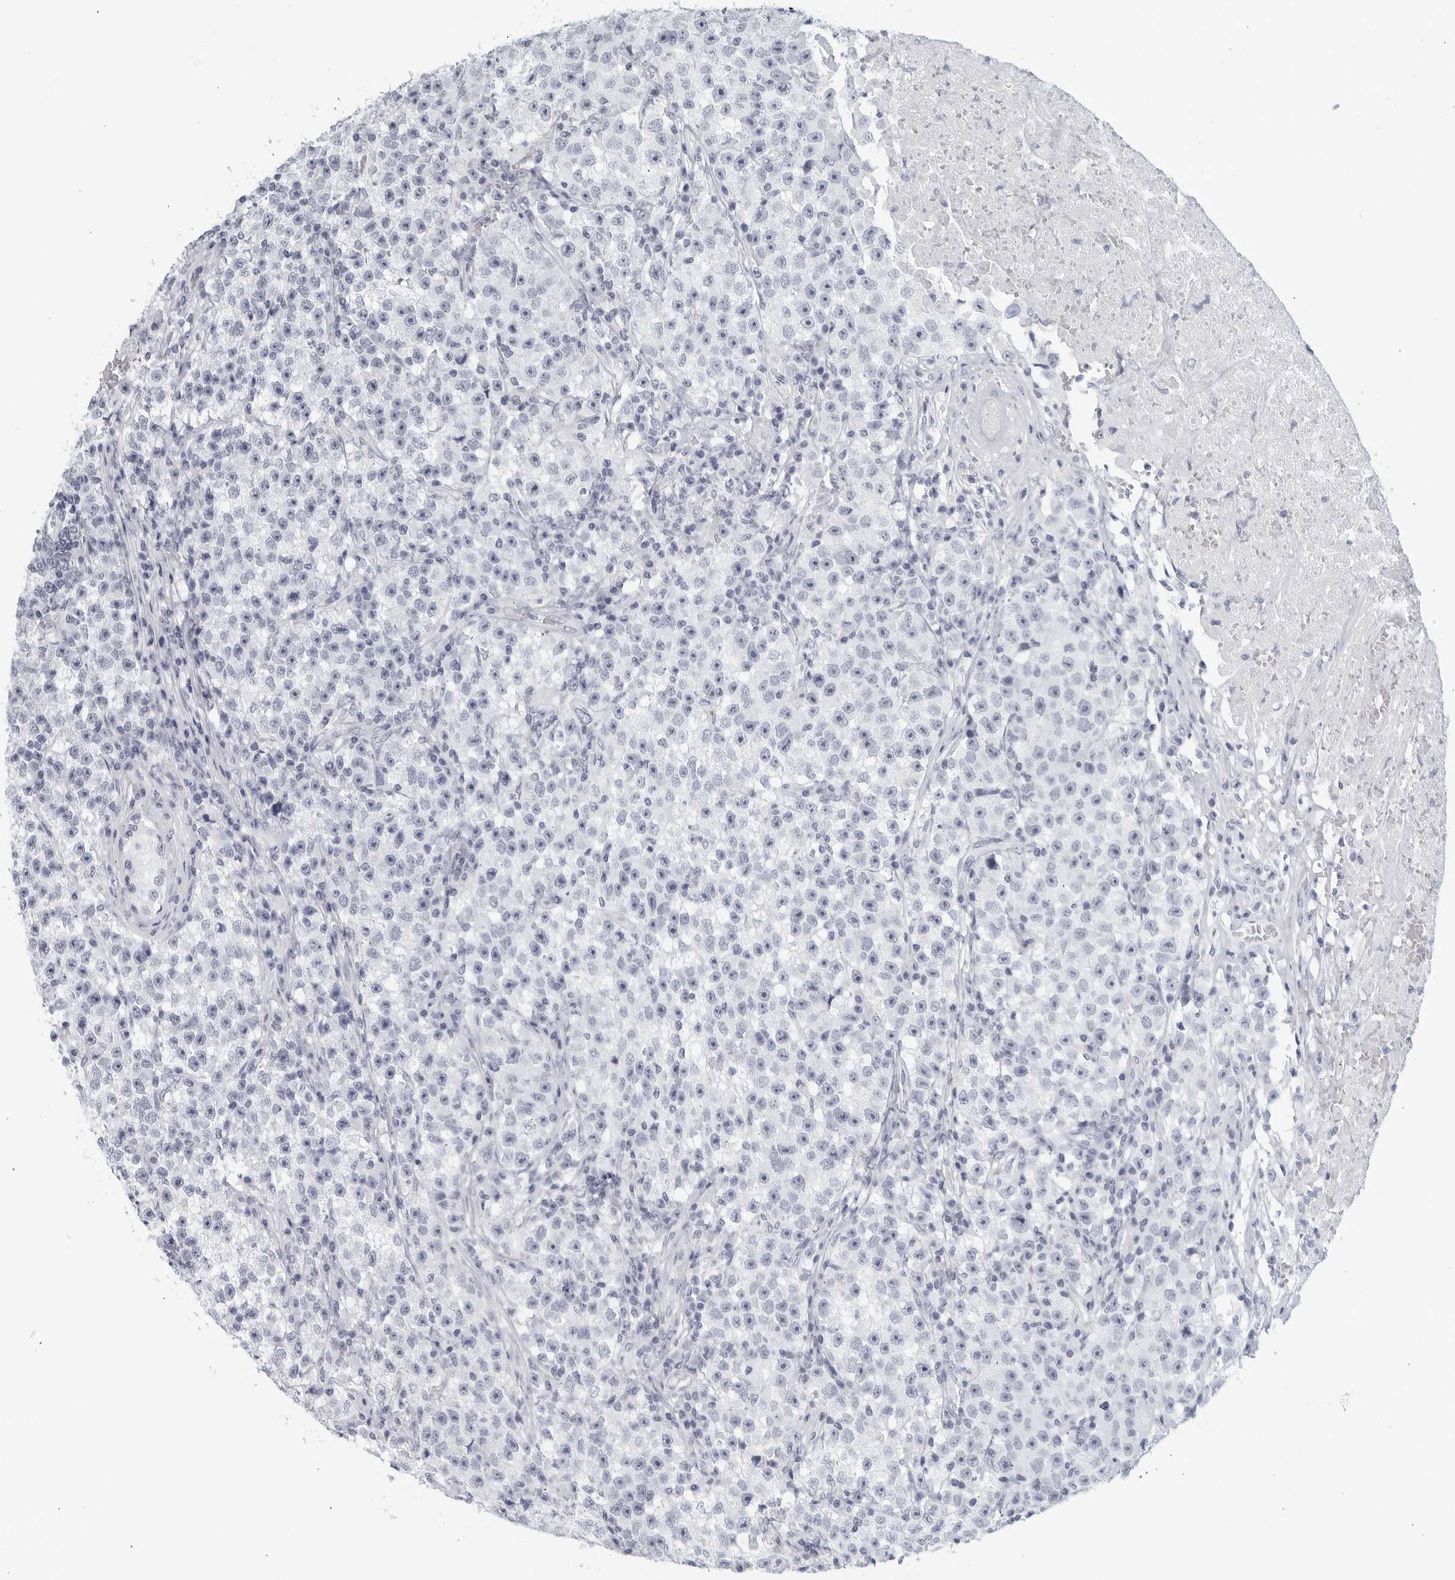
{"staining": {"intensity": "negative", "quantity": "none", "location": "none"}, "tissue": "testis cancer", "cell_type": "Tumor cells", "image_type": "cancer", "snomed": [{"axis": "morphology", "description": "Seminoma, NOS"}, {"axis": "topography", "description": "Testis"}], "caption": "Seminoma (testis) was stained to show a protein in brown. There is no significant positivity in tumor cells. (DAB (3,3'-diaminobenzidine) immunohistochemistry (IHC) visualized using brightfield microscopy, high magnification).", "gene": "KLK7", "patient": {"sex": "male", "age": 22}}